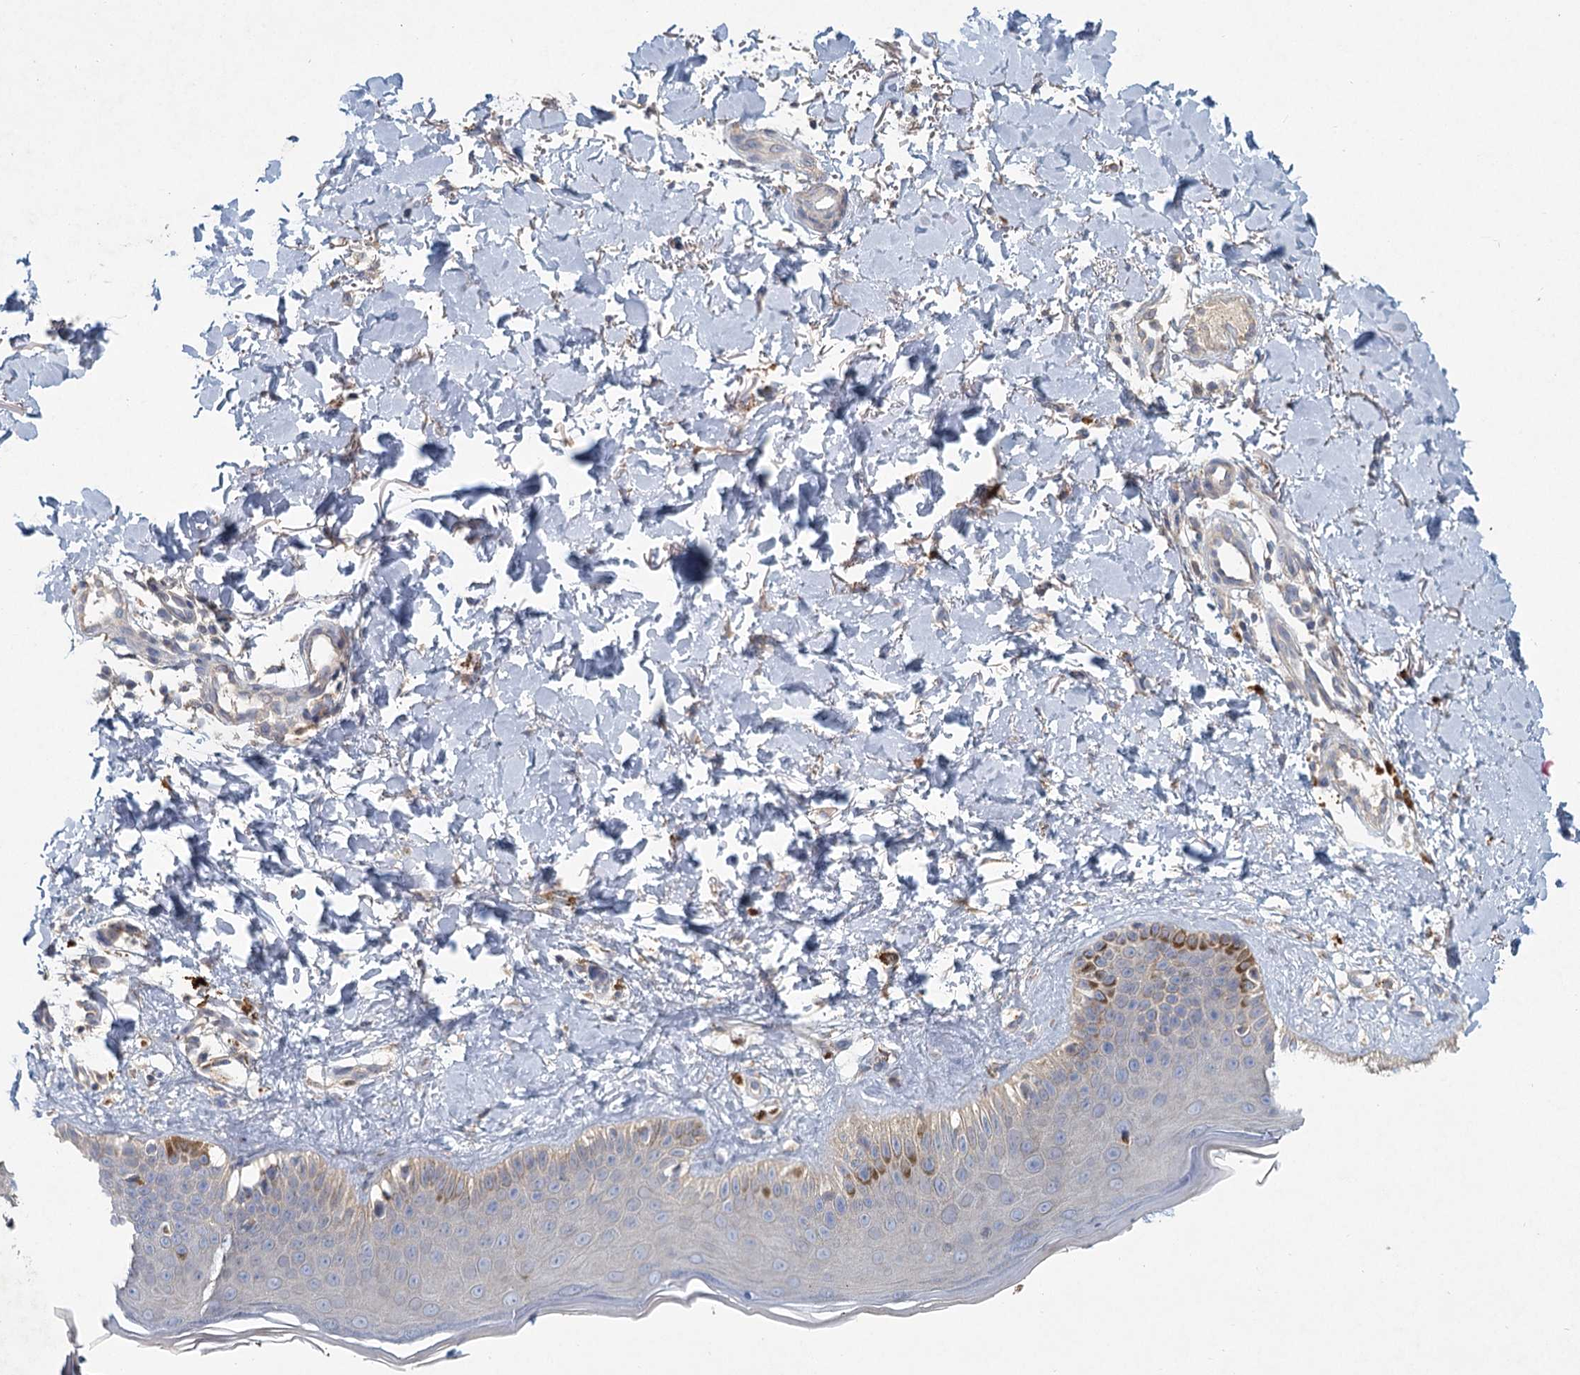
{"staining": {"intensity": "weak", "quantity": ">75%", "location": "cytoplasmic/membranous"}, "tissue": "skin", "cell_type": "Fibroblasts", "image_type": "normal", "snomed": [{"axis": "morphology", "description": "Normal tissue, NOS"}, {"axis": "topography", "description": "Skin"}], "caption": "About >75% of fibroblasts in normal skin reveal weak cytoplasmic/membranous protein staining as visualized by brown immunohistochemical staining.", "gene": "HES2", "patient": {"sex": "male", "age": 52}}